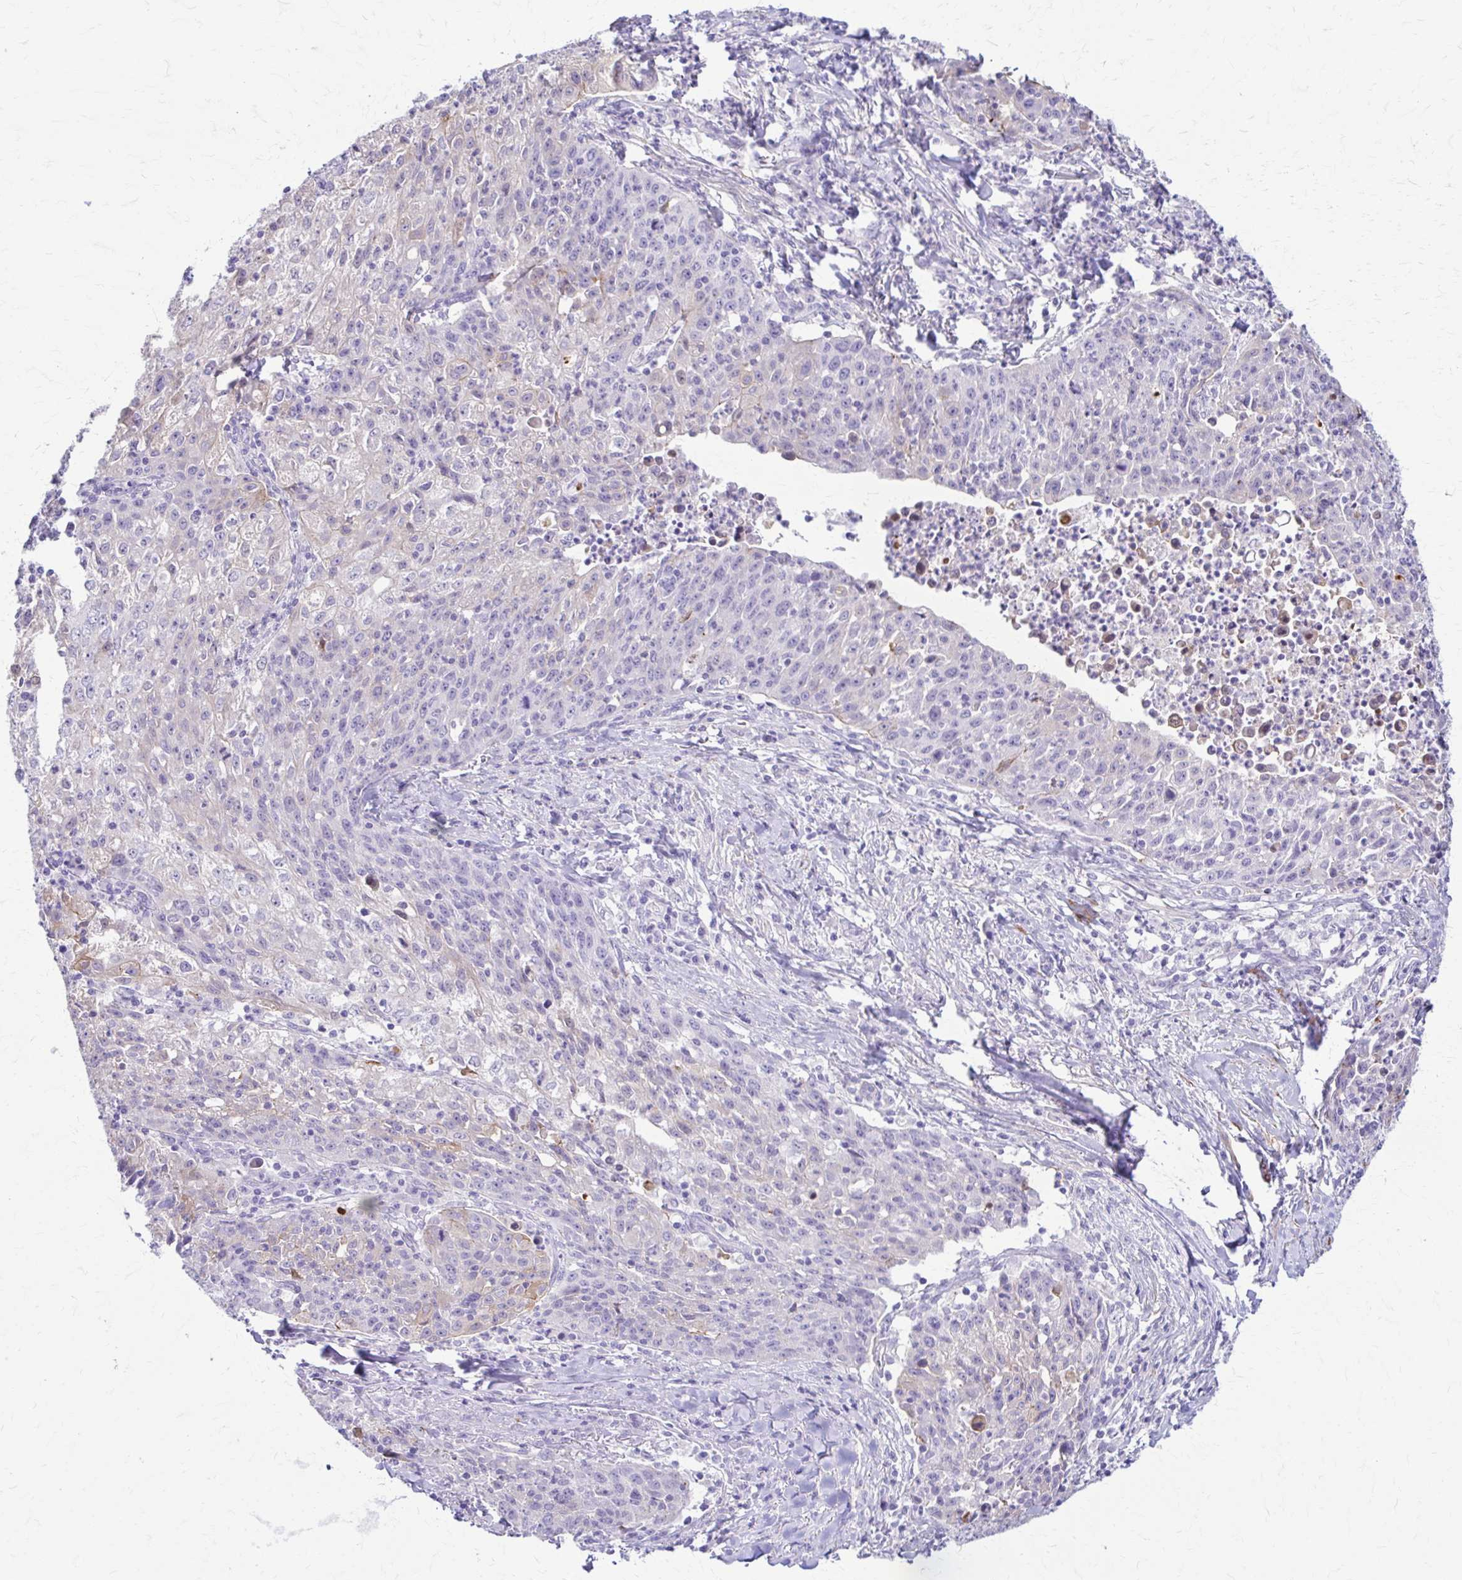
{"staining": {"intensity": "negative", "quantity": "none", "location": "none"}, "tissue": "lung cancer", "cell_type": "Tumor cells", "image_type": "cancer", "snomed": [{"axis": "morphology", "description": "Squamous cell carcinoma, NOS"}, {"axis": "morphology", "description": "Squamous cell carcinoma, metastatic, NOS"}, {"axis": "topography", "description": "Bronchus"}, {"axis": "topography", "description": "Lung"}], "caption": "Immunohistochemical staining of human squamous cell carcinoma (lung) shows no significant expression in tumor cells.", "gene": "DSP", "patient": {"sex": "male", "age": 62}}